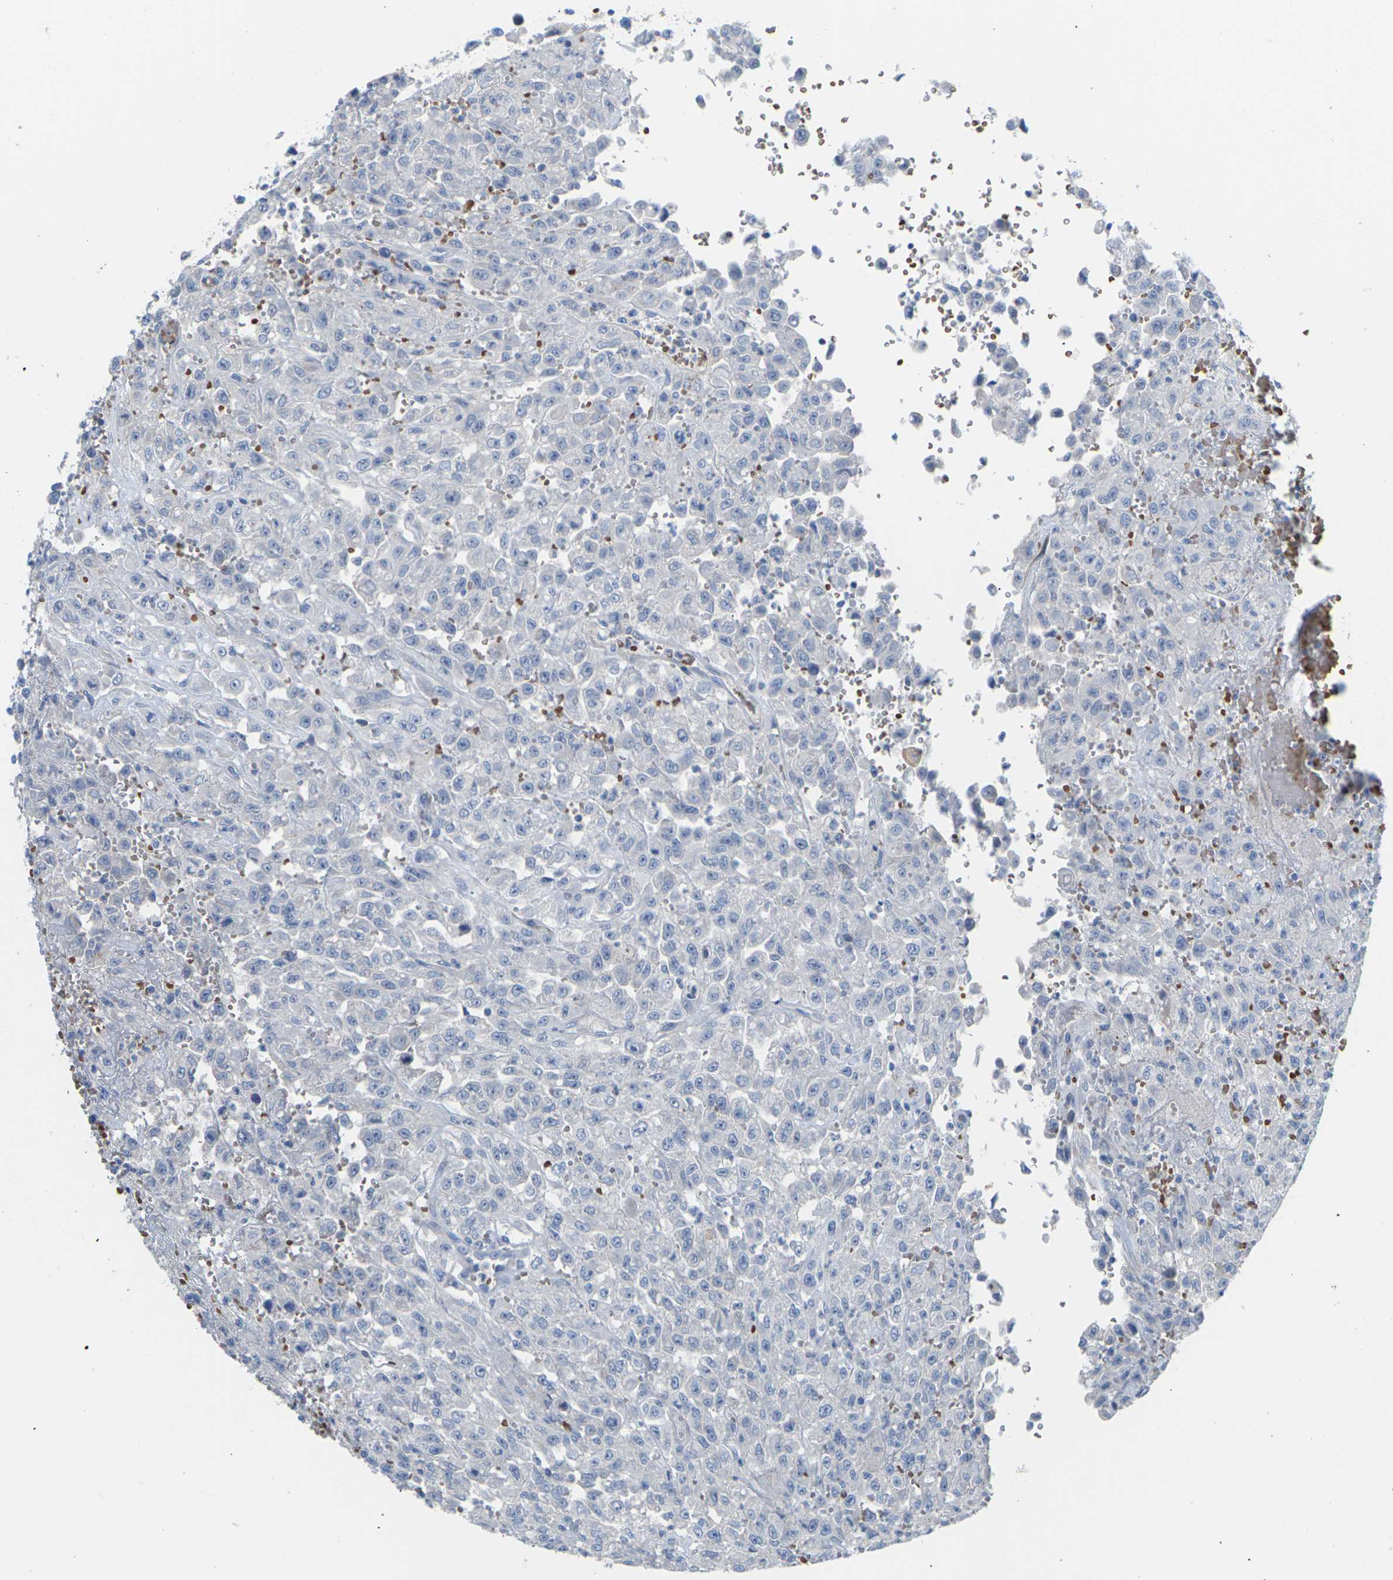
{"staining": {"intensity": "negative", "quantity": "none", "location": "none"}, "tissue": "urothelial cancer", "cell_type": "Tumor cells", "image_type": "cancer", "snomed": [{"axis": "morphology", "description": "Urothelial carcinoma, High grade"}, {"axis": "topography", "description": "Urinary bladder"}], "caption": "Photomicrograph shows no significant protein staining in tumor cells of urothelial cancer.", "gene": "TMCO4", "patient": {"sex": "male", "age": 46}}